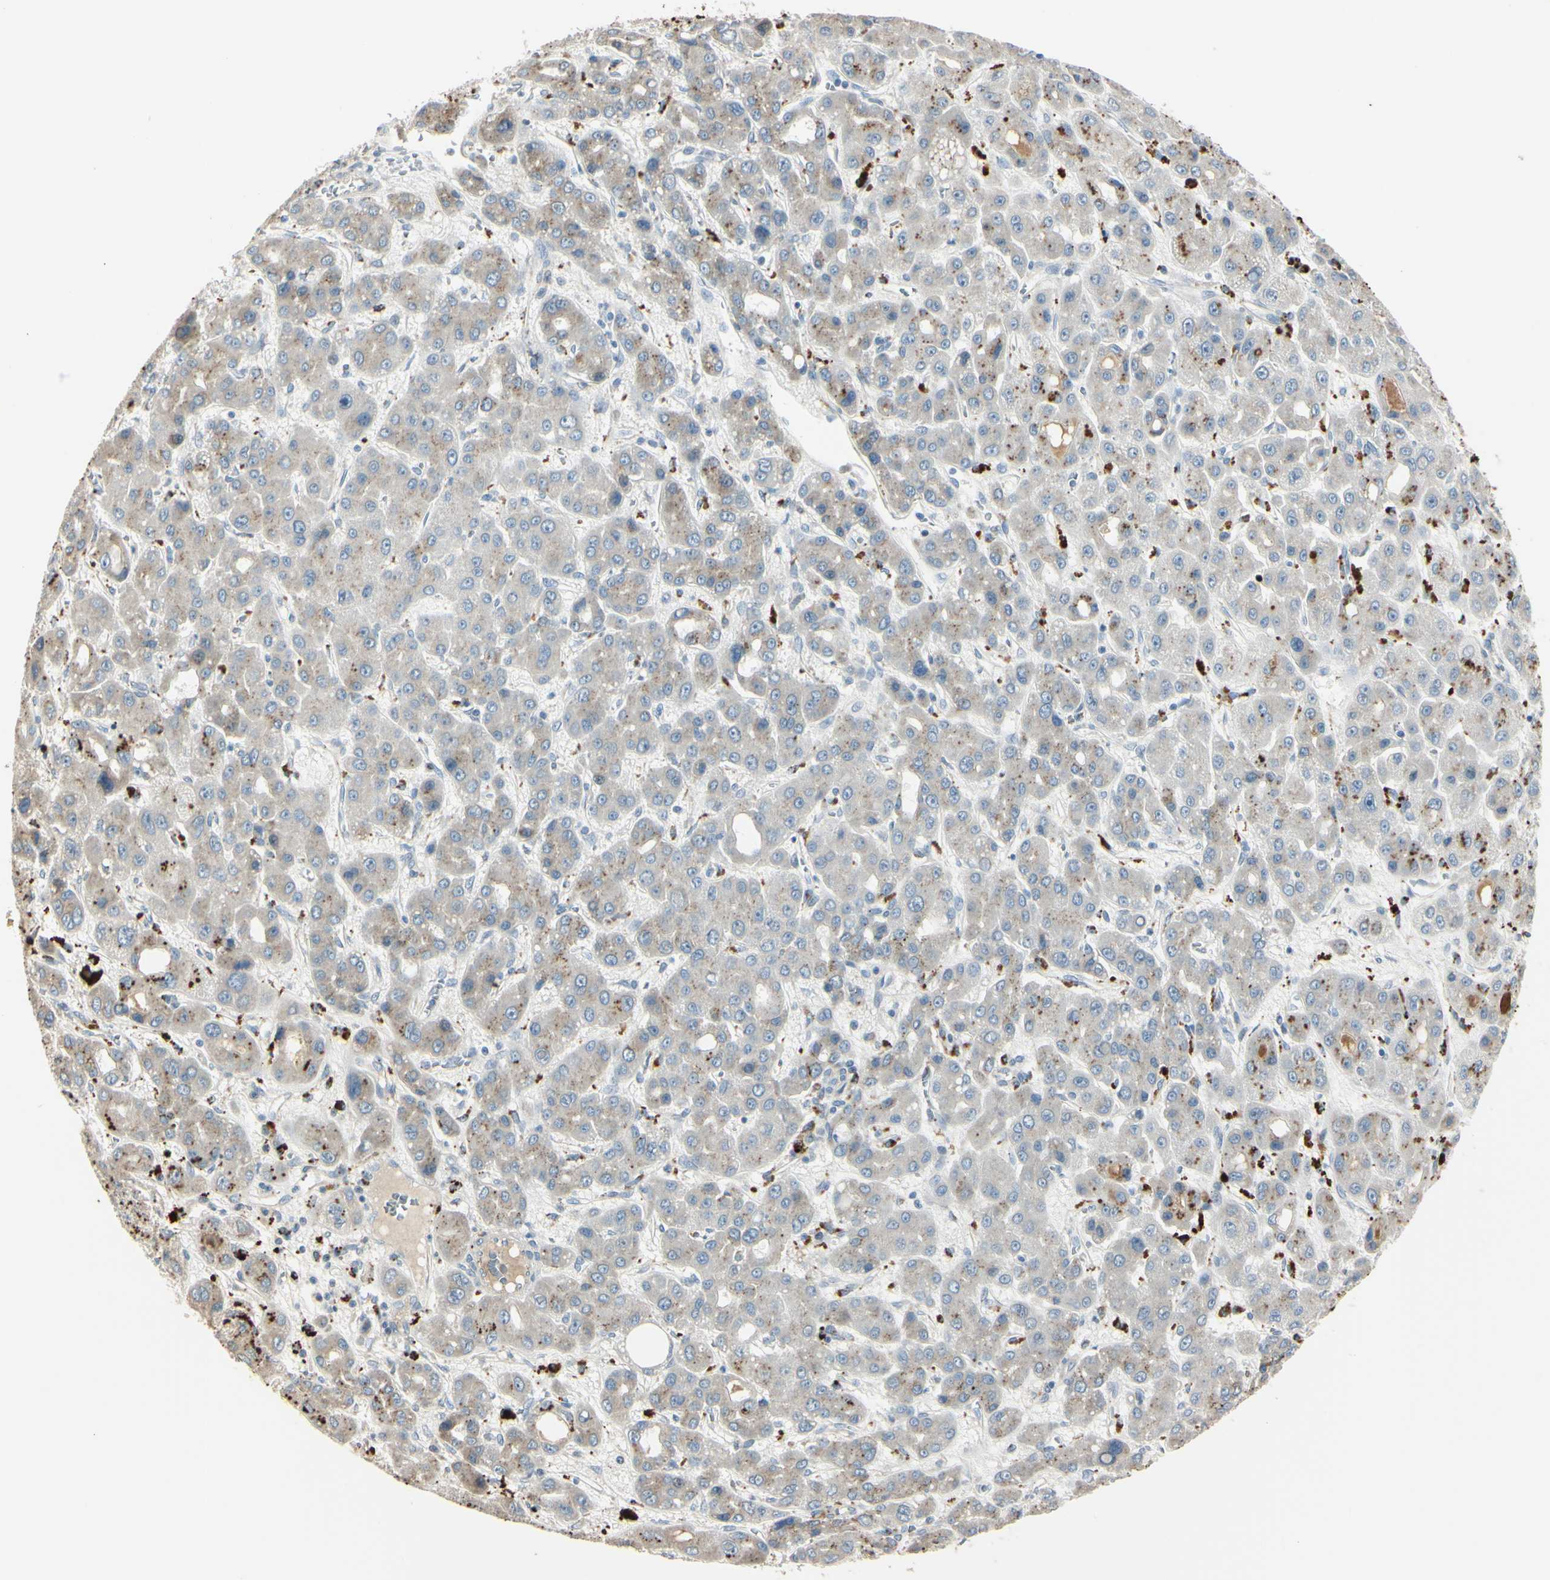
{"staining": {"intensity": "weak", "quantity": ">75%", "location": "cytoplasmic/membranous"}, "tissue": "liver cancer", "cell_type": "Tumor cells", "image_type": "cancer", "snomed": [{"axis": "morphology", "description": "Carcinoma, Hepatocellular, NOS"}, {"axis": "topography", "description": "Liver"}], "caption": "IHC micrograph of neoplastic tissue: liver hepatocellular carcinoma stained using immunohistochemistry demonstrates low levels of weak protein expression localized specifically in the cytoplasmic/membranous of tumor cells, appearing as a cytoplasmic/membranous brown color.", "gene": "ANGPTL1", "patient": {"sex": "male", "age": 55}}